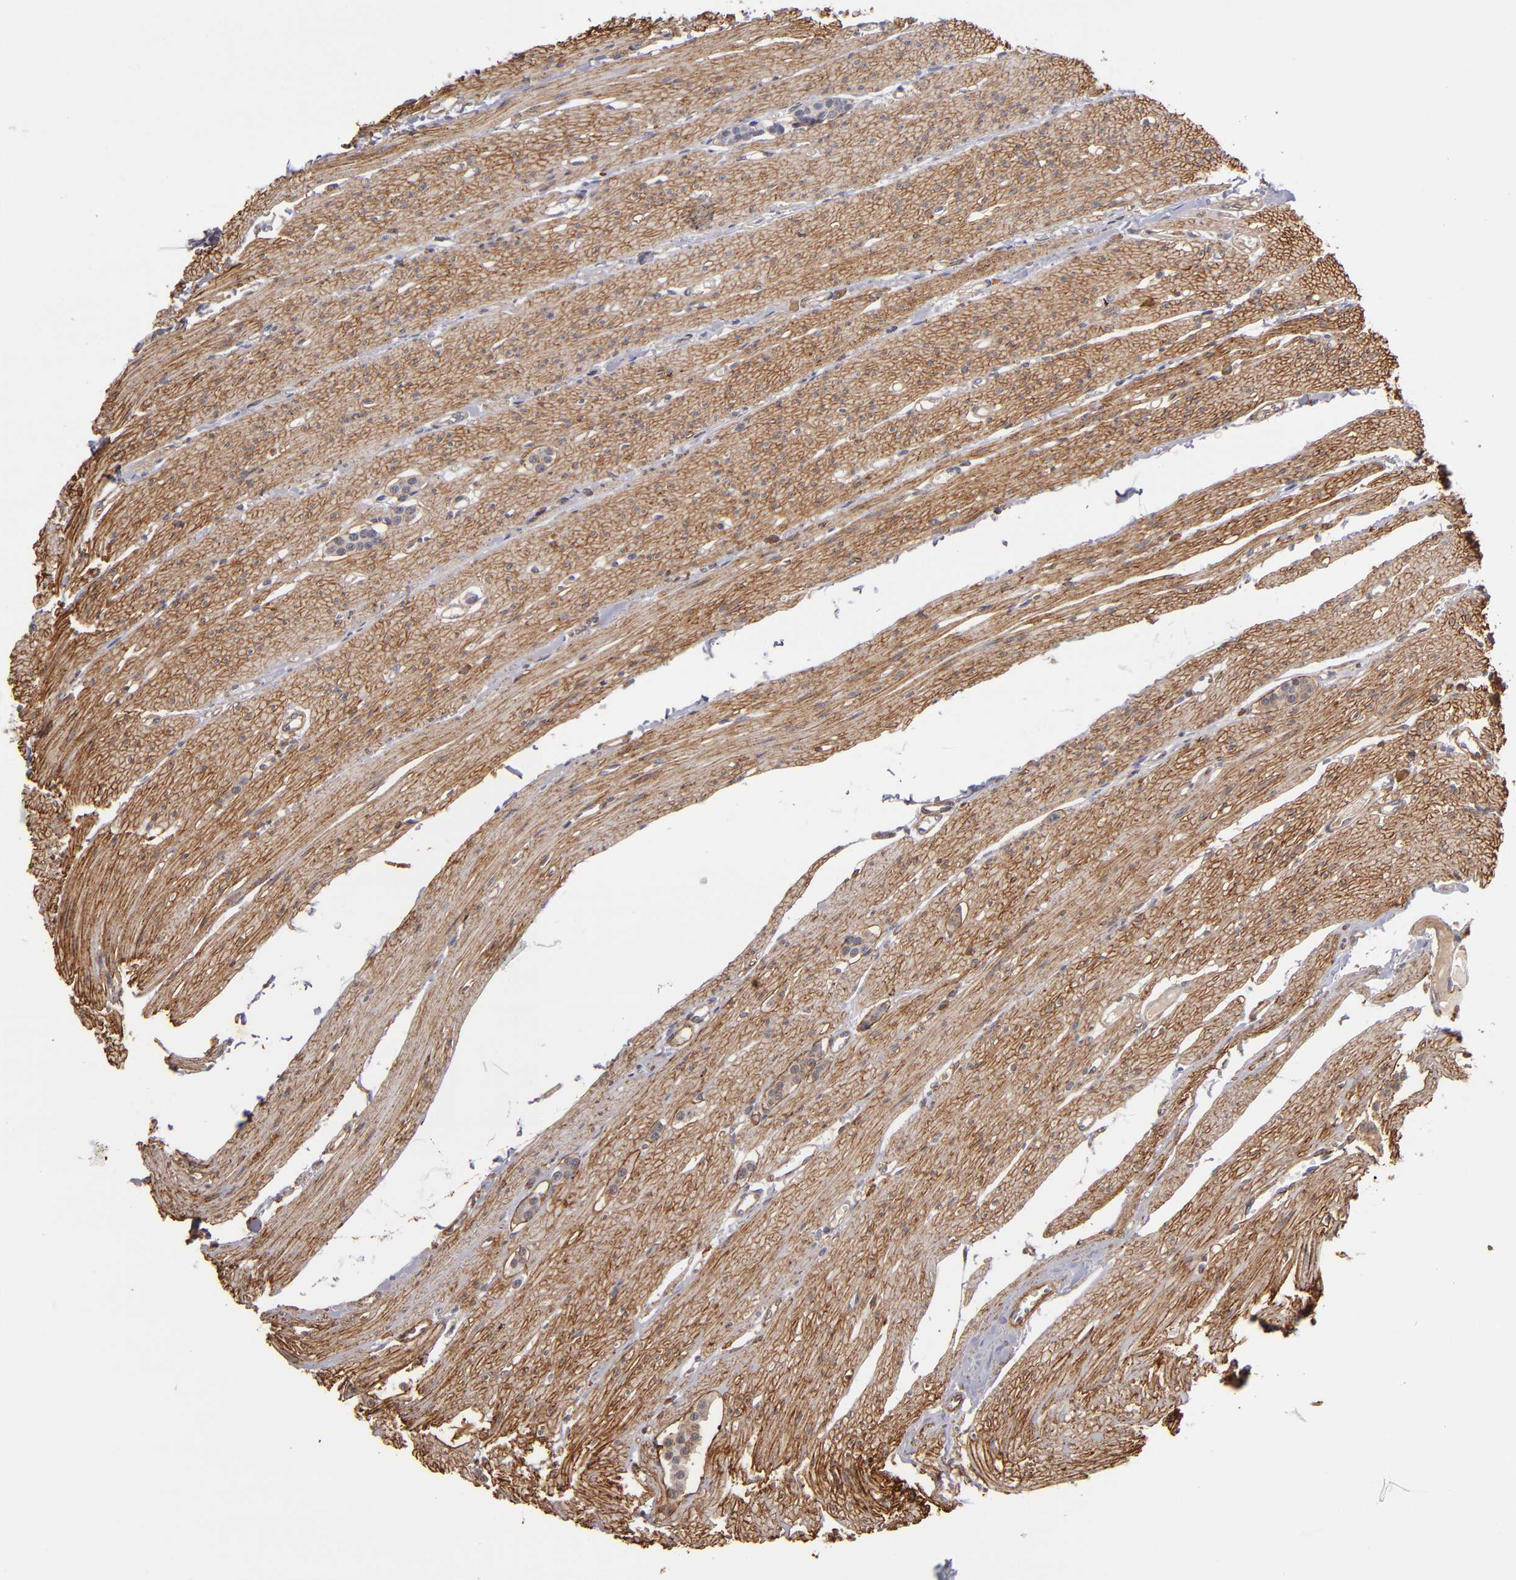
{"staining": {"intensity": "negative", "quantity": "none", "location": "none"}, "tissue": "carcinoid", "cell_type": "Tumor cells", "image_type": "cancer", "snomed": [{"axis": "morphology", "description": "Carcinoid, malignant, NOS"}, {"axis": "topography", "description": "Small intestine"}], "caption": "IHC of human carcinoid exhibits no staining in tumor cells. (DAB immunohistochemistry (IHC) with hematoxylin counter stain).", "gene": "LAMC1", "patient": {"sex": "male", "age": 60}}